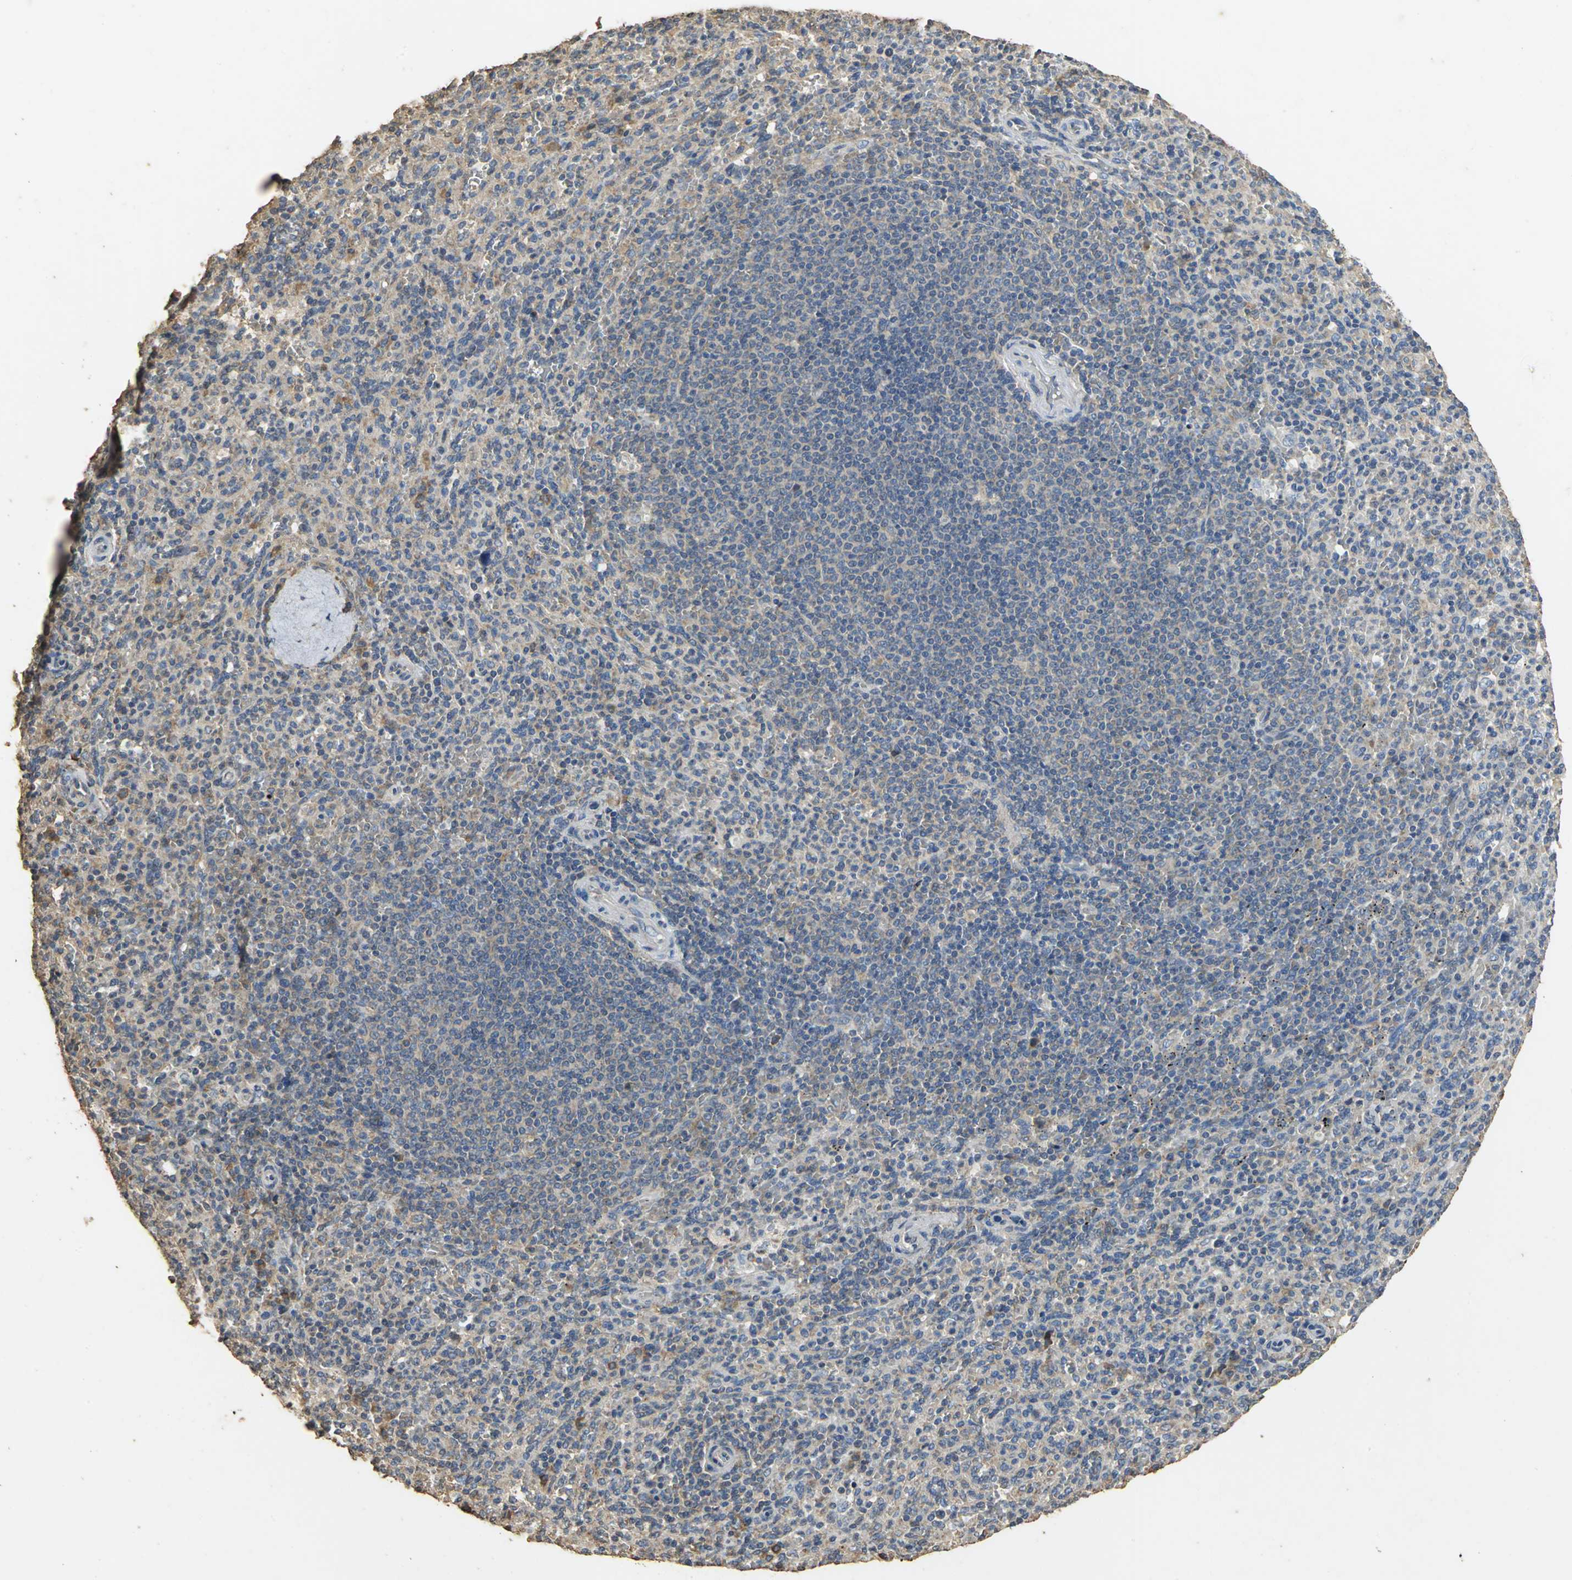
{"staining": {"intensity": "moderate", "quantity": "<25%", "location": "cytoplasmic/membranous"}, "tissue": "spleen", "cell_type": "Cells in red pulp", "image_type": "normal", "snomed": [{"axis": "morphology", "description": "Normal tissue, NOS"}, {"axis": "topography", "description": "Spleen"}], "caption": "A low amount of moderate cytoplasmic/membranous expression is present in approximately <25% of cells in red pulp in benign spleen.", "gene": "ACSL4", "patient": {"sex": "male", "age": 36}}